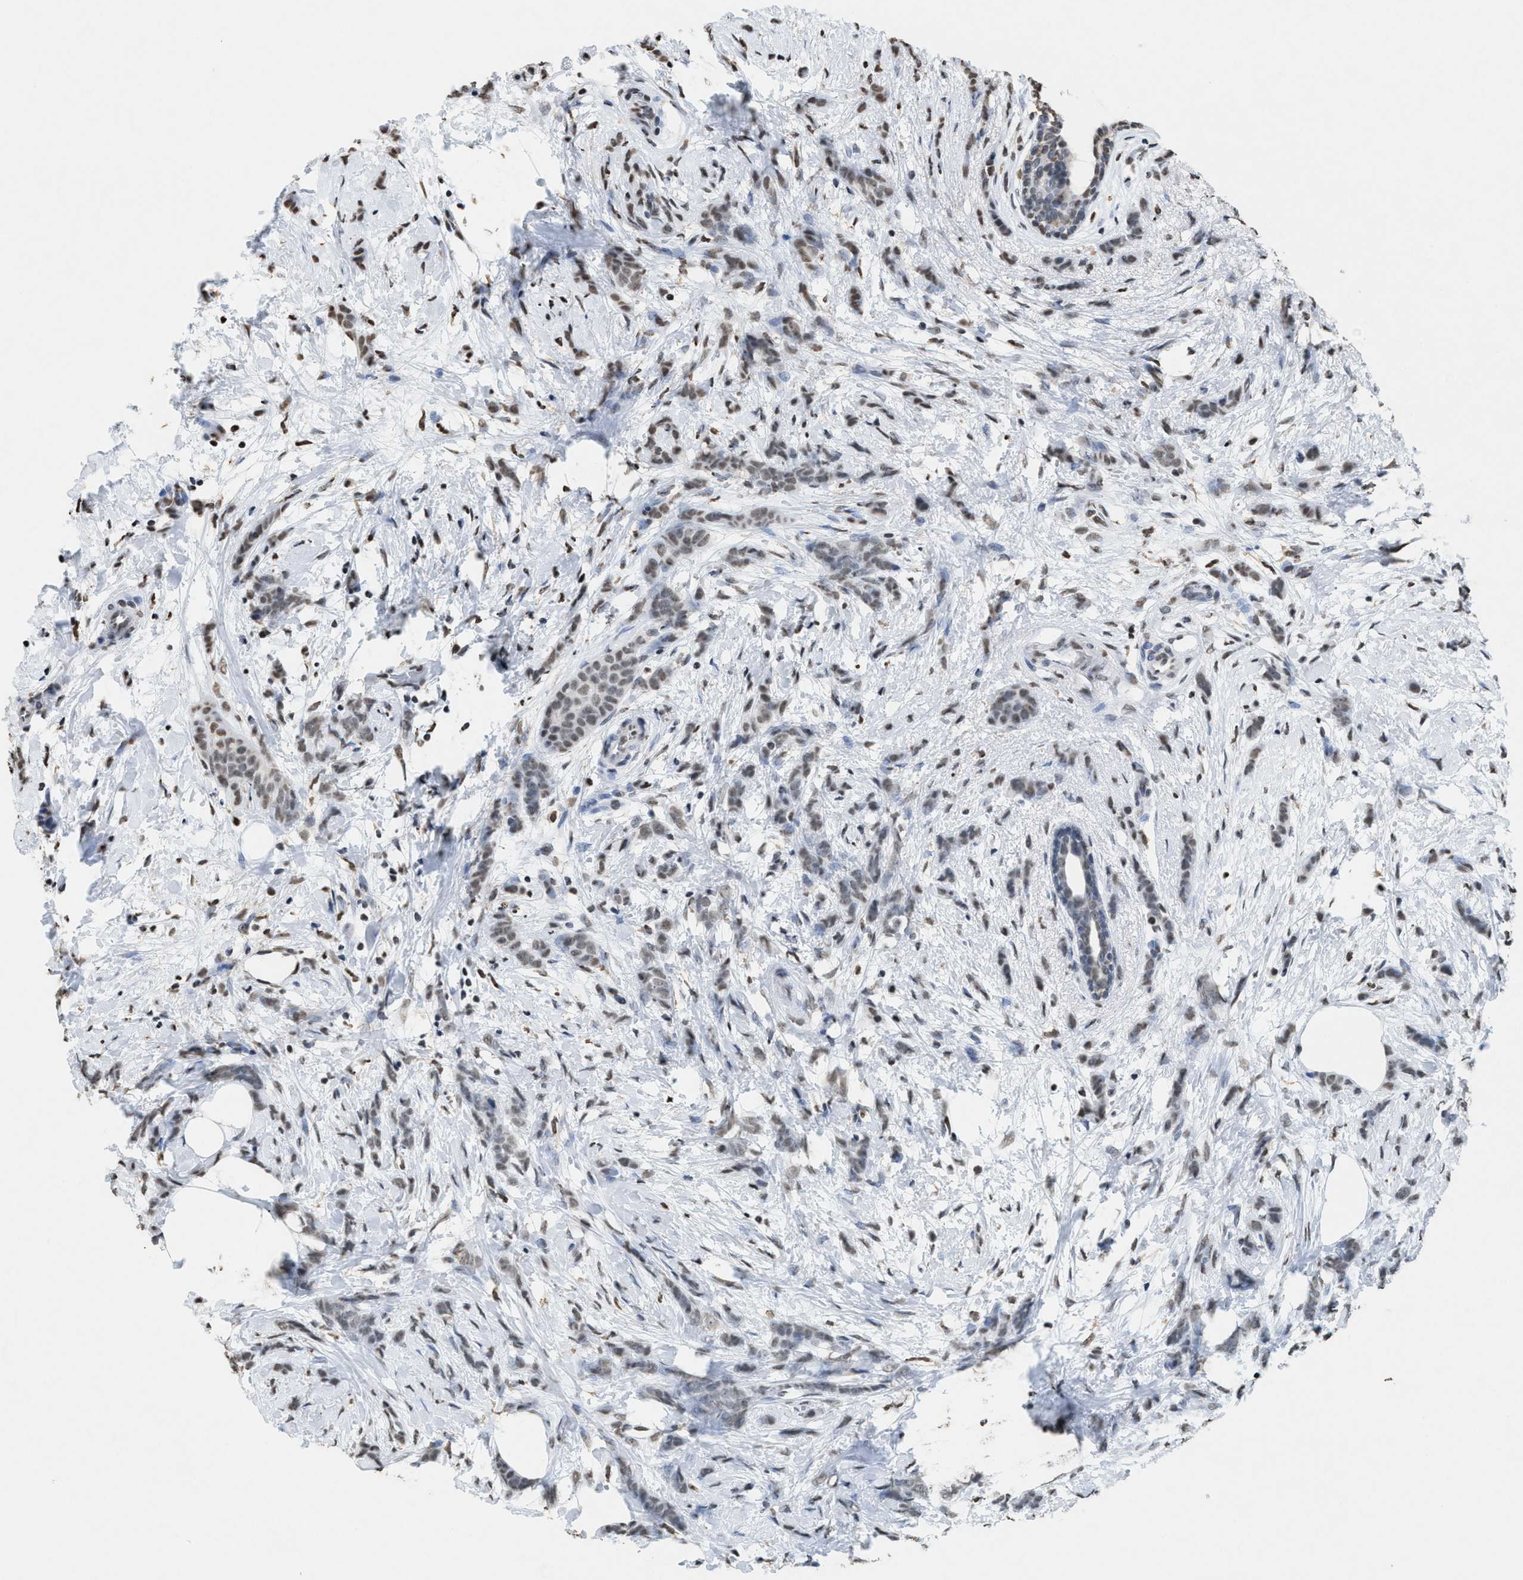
{"staining": {"intensity": "weak", "quantity": "25%-75%", "location": "nuclear"}, "tissue": "breast cancer", "cell_type": "Tumor cells", "image_type": "cancer", "snomed": [{"axis": "morphology", "description": "Lobular carcinoma, in situ"}, {"axis": "morphology", "description": "Lobular carcinoma"}, {"axis": "topography", "description": "Breast"}], "caption": "An IHC histopathology image of neoplastic tissue is shown. Protein staining in brown labels weak nuclear positivity in lobular carcinoma (breast) within tumor cells.", "gene": "NUP88", "patient": {"sex": "female", "age": 41}}